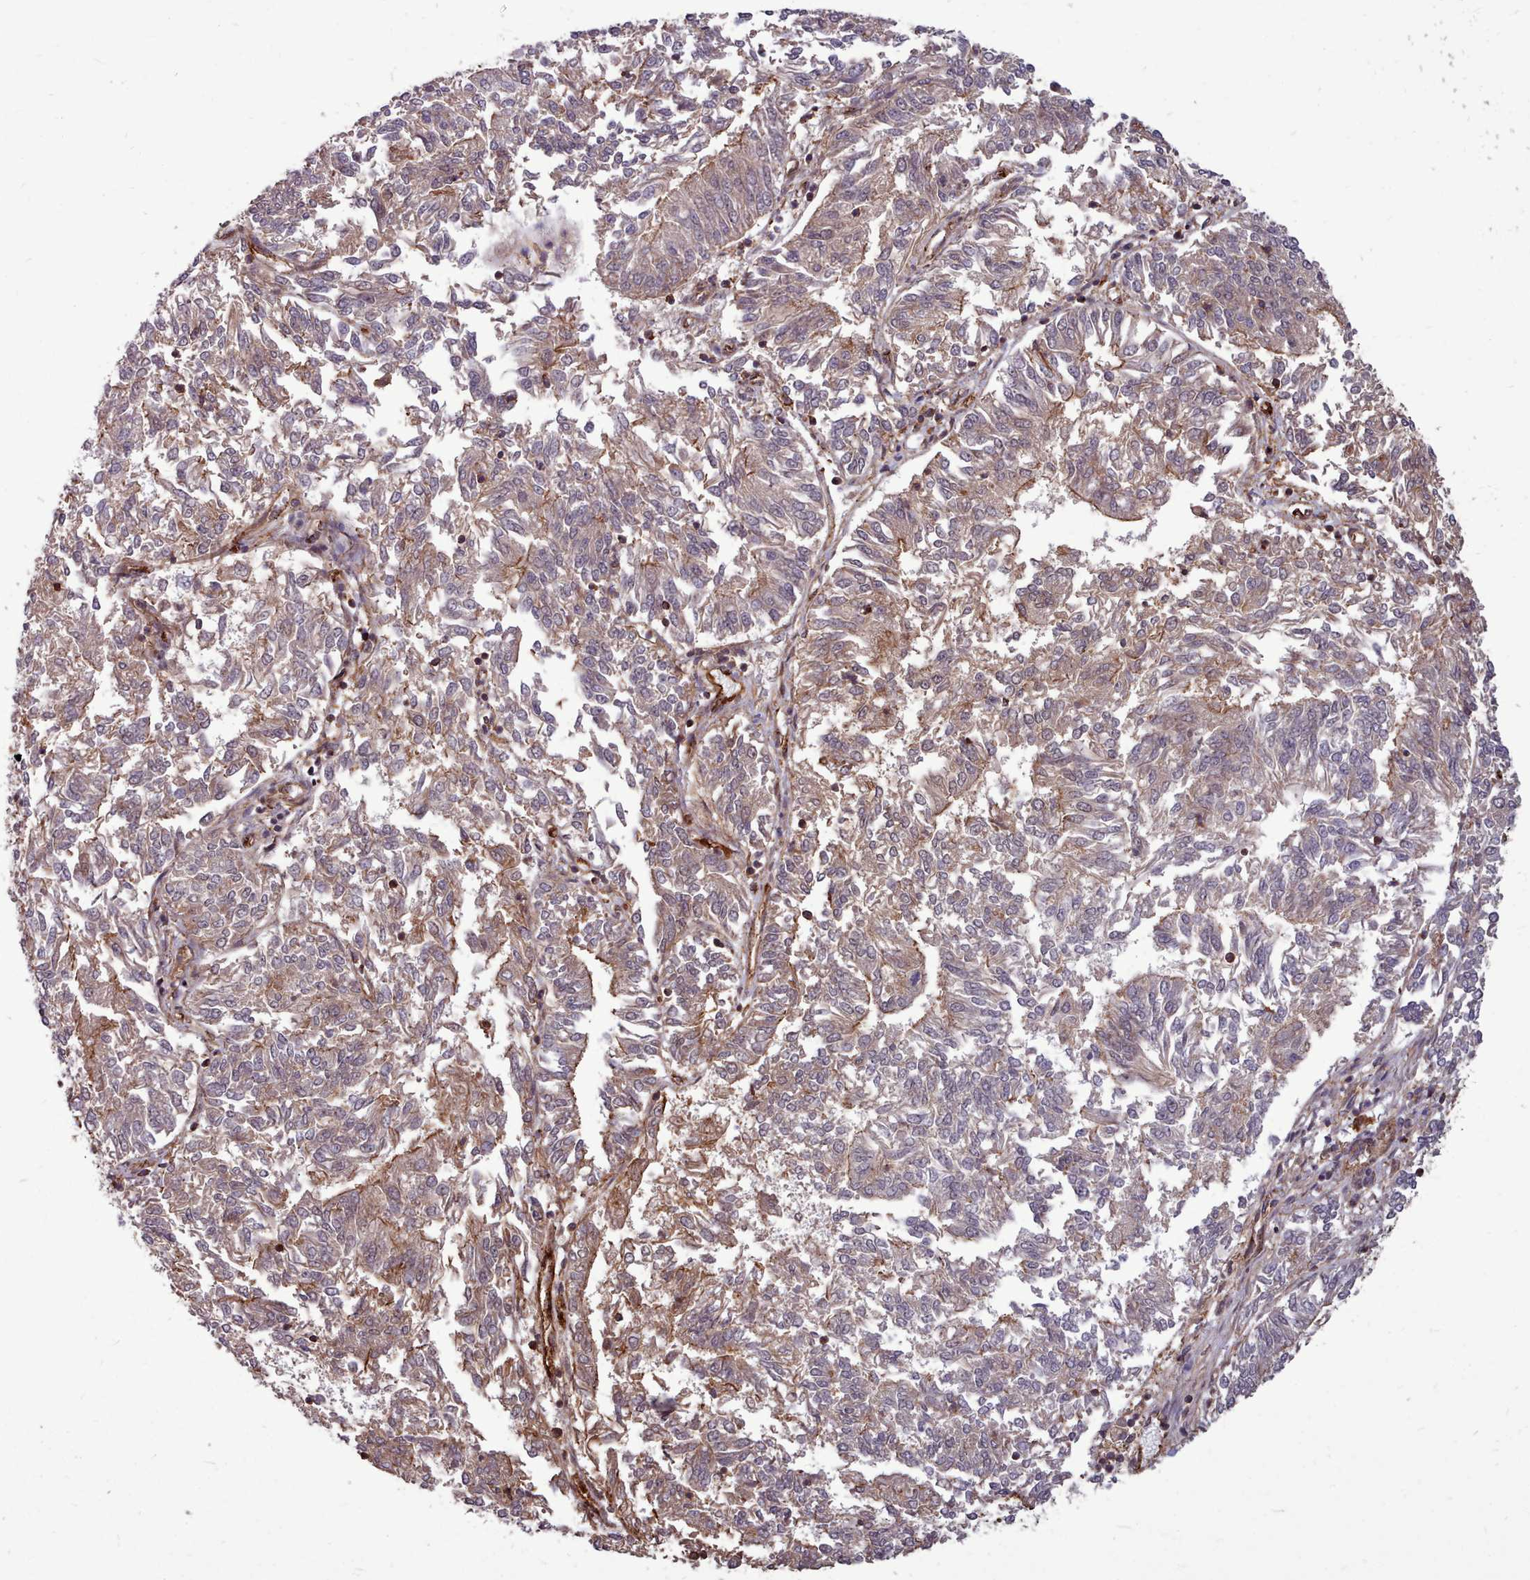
{"staining": {"intensity": "moderate", "quantity": "25%-75%", "location": "cytoplasmic/membranous"}, "tissue": "endometrial cancer", "cell_type": "Tumor cells", "image_type": "cancer", "snomed": [{"axis": "morphology", "description": "Adenocarcinoma, NOS"}, {"axis": "topography", "description": "Endometrium"}], "caption": "Human endometrial adenocarcinoma stained with a brown dye displays moderate cytoplasmic/membranous positive staining in approximately 25%-75% of tumor cells.", "gene": "STUB1", "patient": {"sex": "female", "age": 58}}